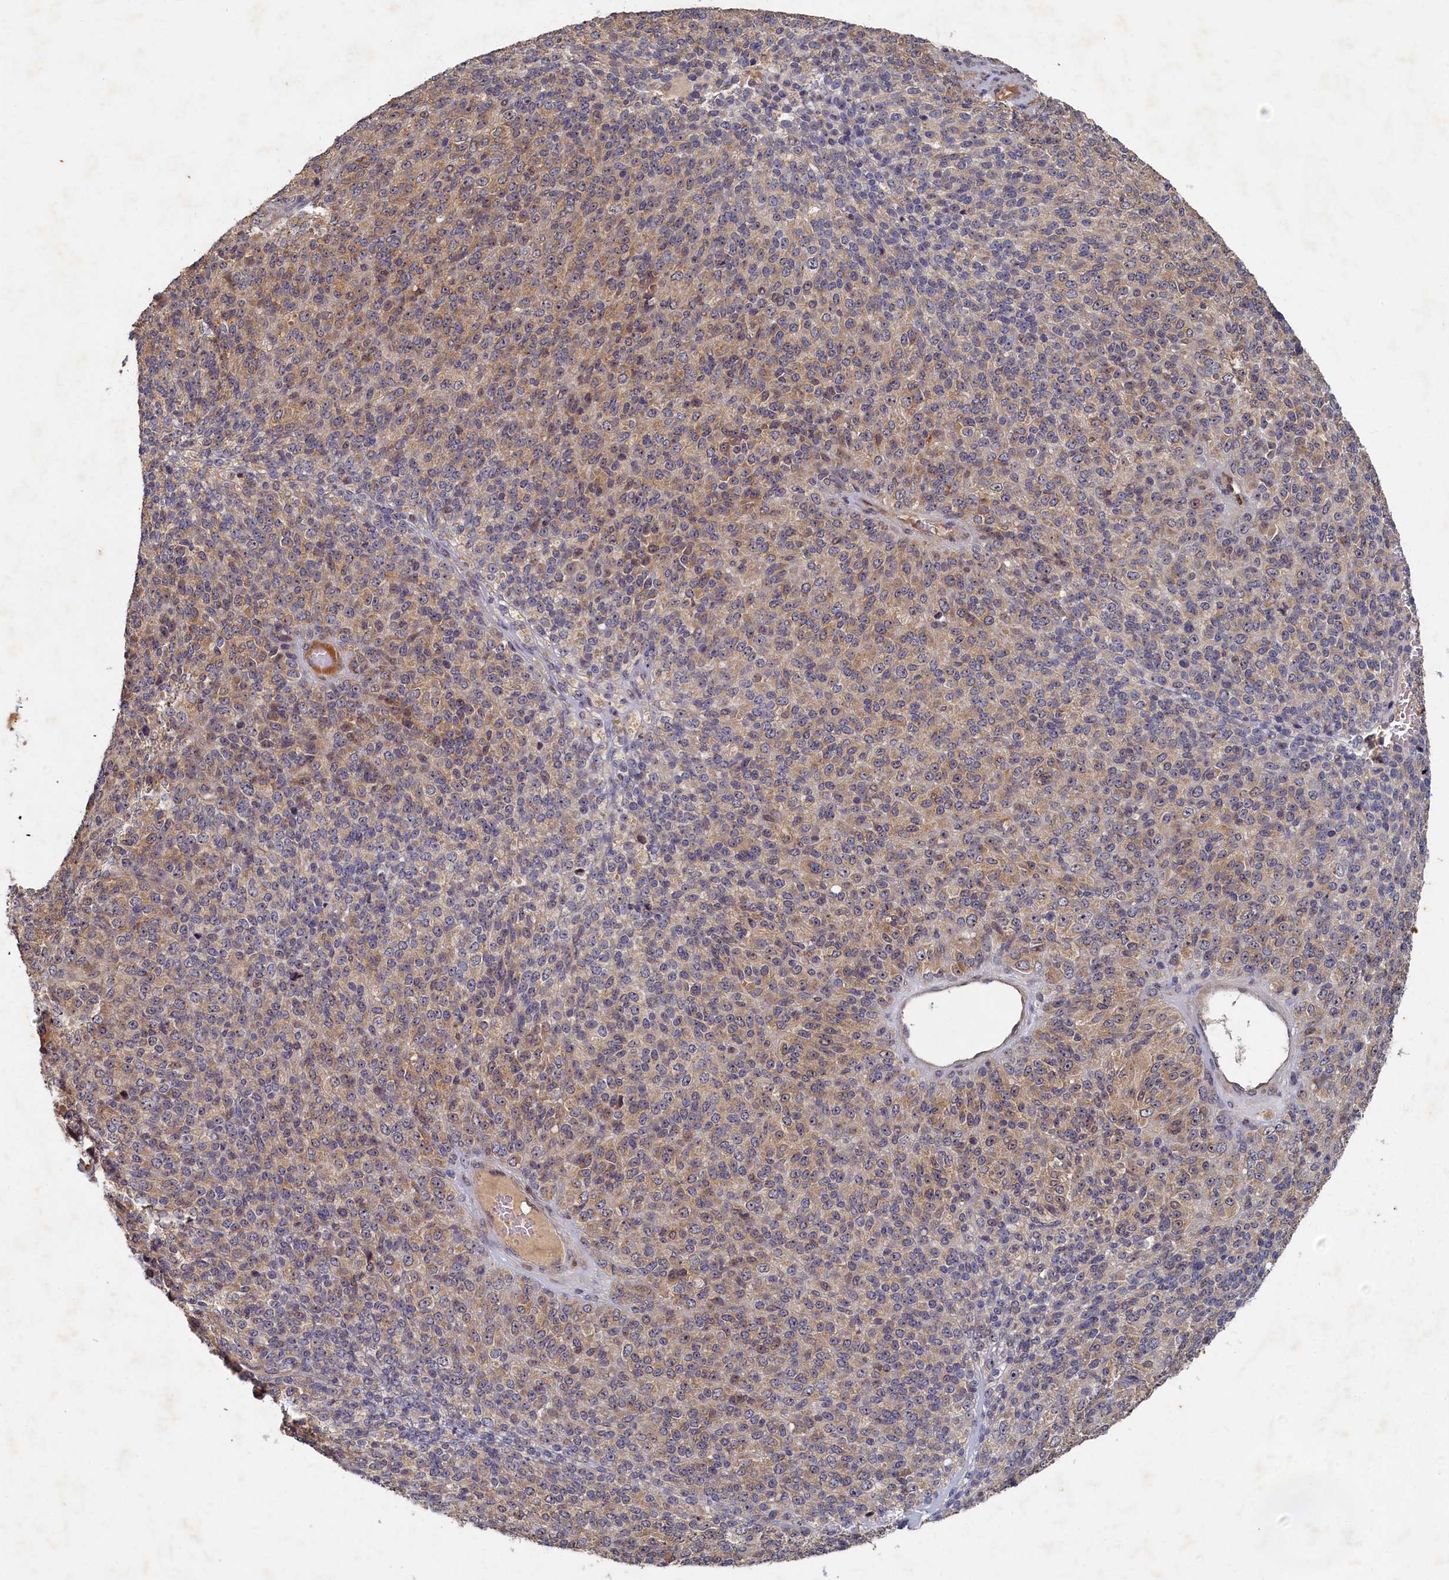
{"staining": {"intensity": "moderate", "quantity": ">75%", "location": "cytoplasmic/membranous"}, "tissue": "melanoma", "cell_type": "Tumor cells", "image_type": "cancer", "snomed": [{"axis": "morphology", "description": "Malignant melanoma, Metastatic site"}, {"axis": "topography", "description": "Brain"}], "caption": "Moderate cytoplasmic/membranous staining is appreciated in about >75% of tumor cells in malignant melanoma (metastatic site).", "gene": "CEP20", "patient": {"sex": "female", "age": 56}}